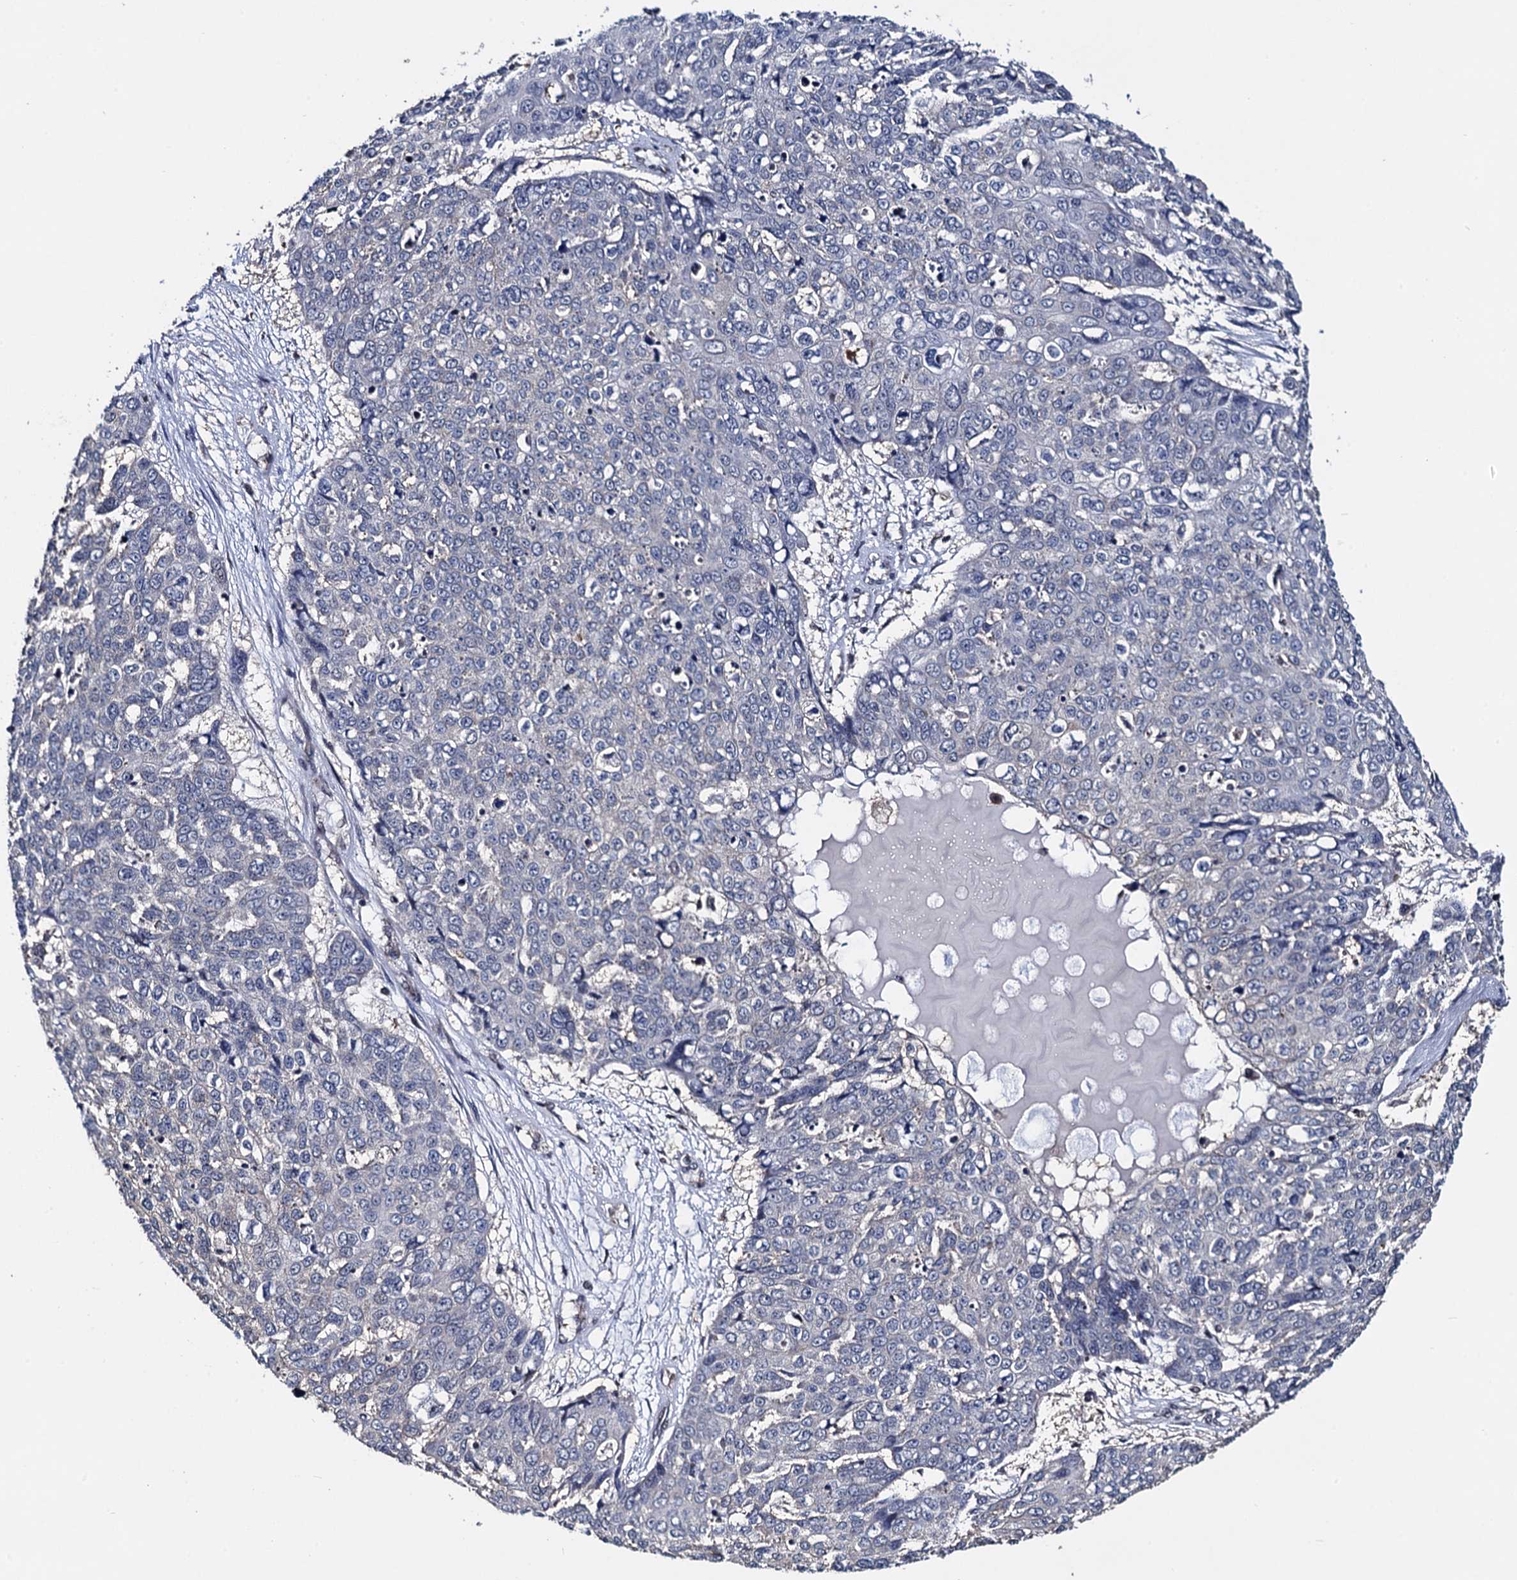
{"staining": {"intensity": "negative", "quantity": "none", "location": "none"}, "tissue": "skin cancer", "cell_type": "Tumor cells", "image_type": "cancer", "snomed": [{"axis": "morphology", "description": "Squamous cell carcinoma, NOS"}, {"axis": "topography", "description": "Skin"}], "caption": "This is an immunohistochemistry micrograph of skin cancer. There is no expression in tumor cells.", "gene": "PTCD3", "patient": {"sex": "male", "age": 71}}